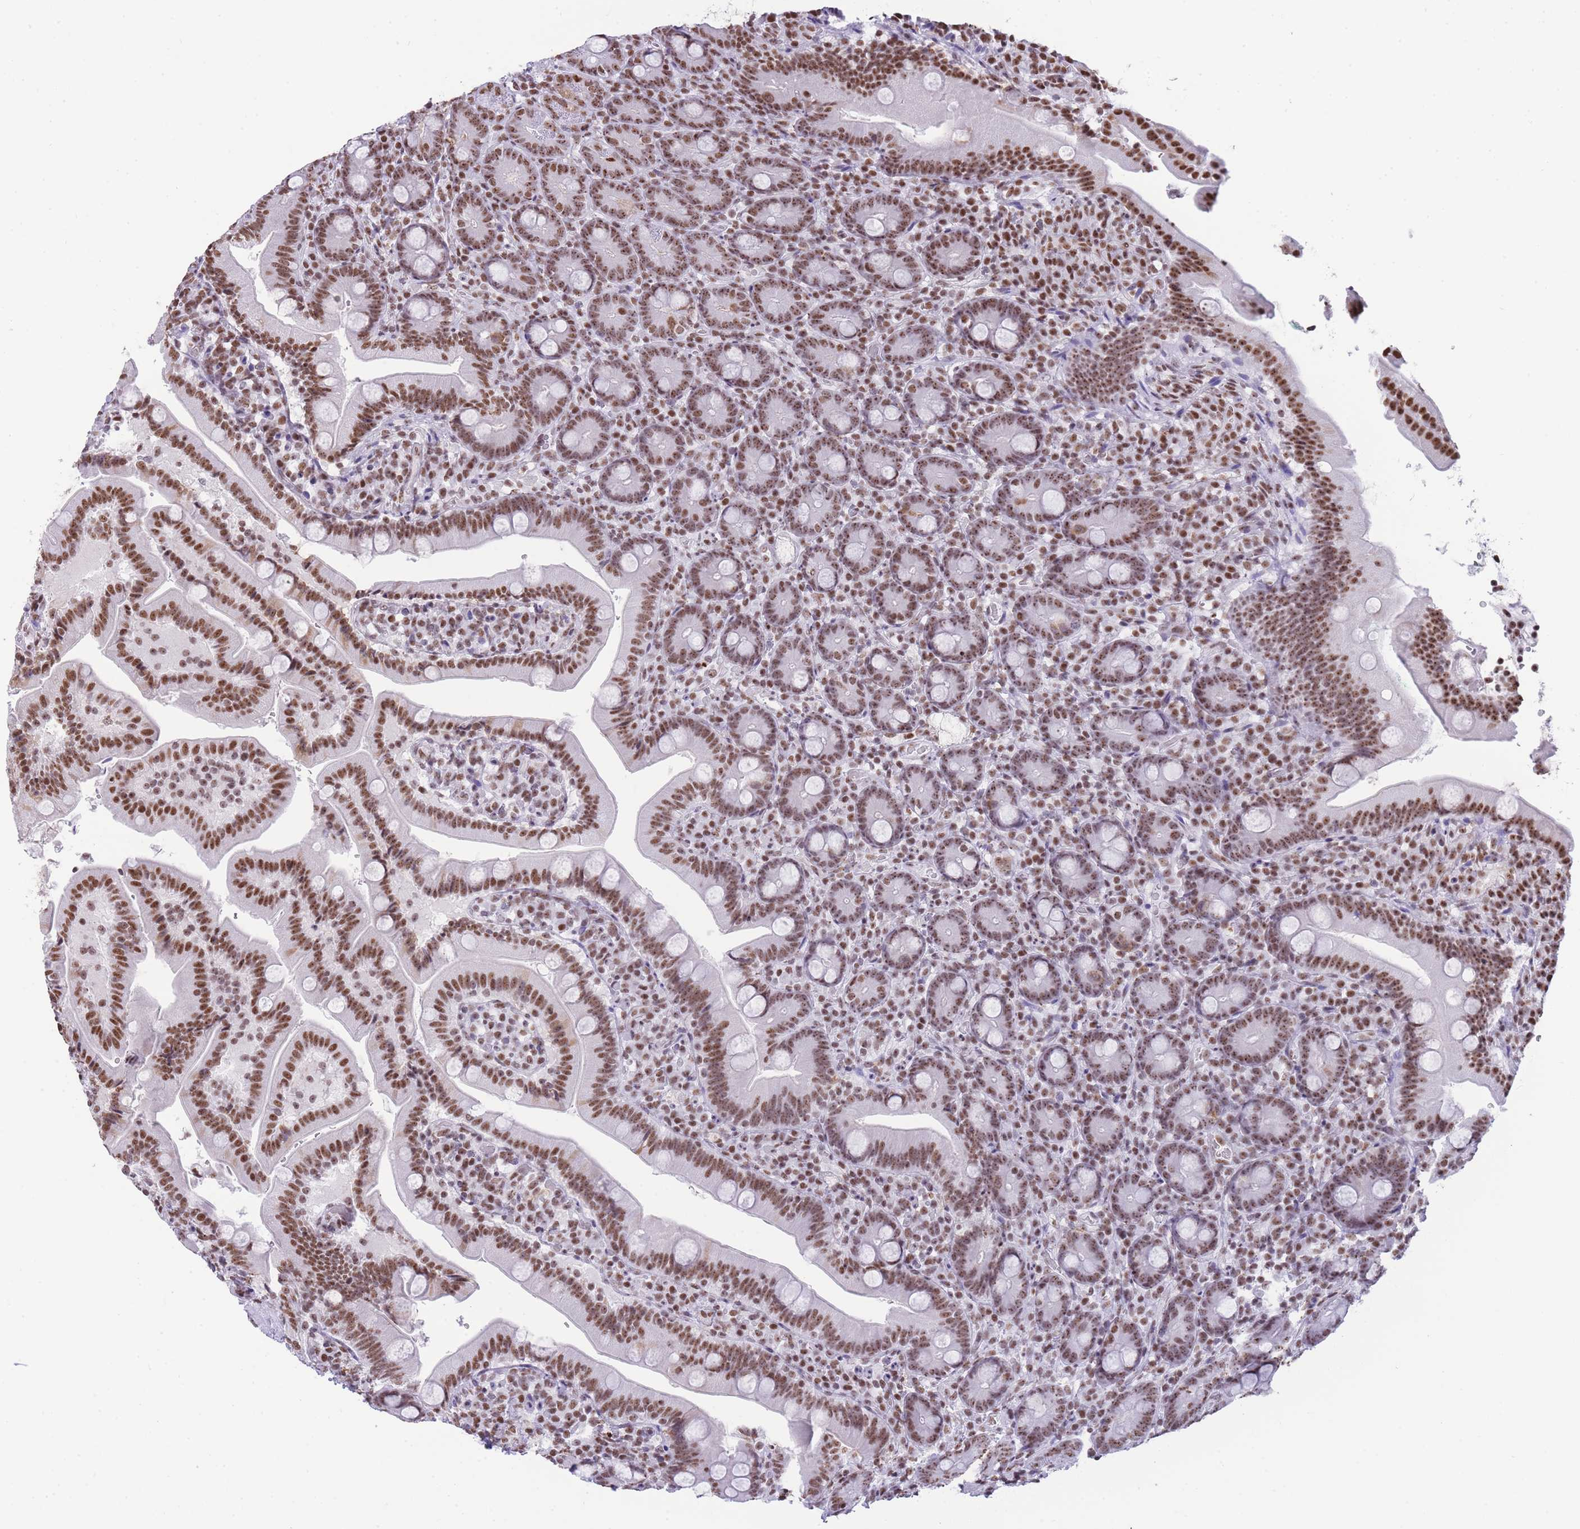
{"staining": {"intensity": "strong", "quantity": ">75%", "location": "nuclear"}, "tissue": "duodenum", "cell_type": "Glandular cells", "image_type": "normal", "snomed": [{"axis": "morphology", "description": "Normal tissue, NOS"}, {"axis": "topography", "description": "Duodenum"}], "caption": "Glandular cells exhibit high levels of strong nuclear staining in approximately >75% of cells in normal duodenum. (IHC, brightfield microscopy, high magnification).", "gene": "EVC2", "patient": {"sex": "female", "age": 67}}